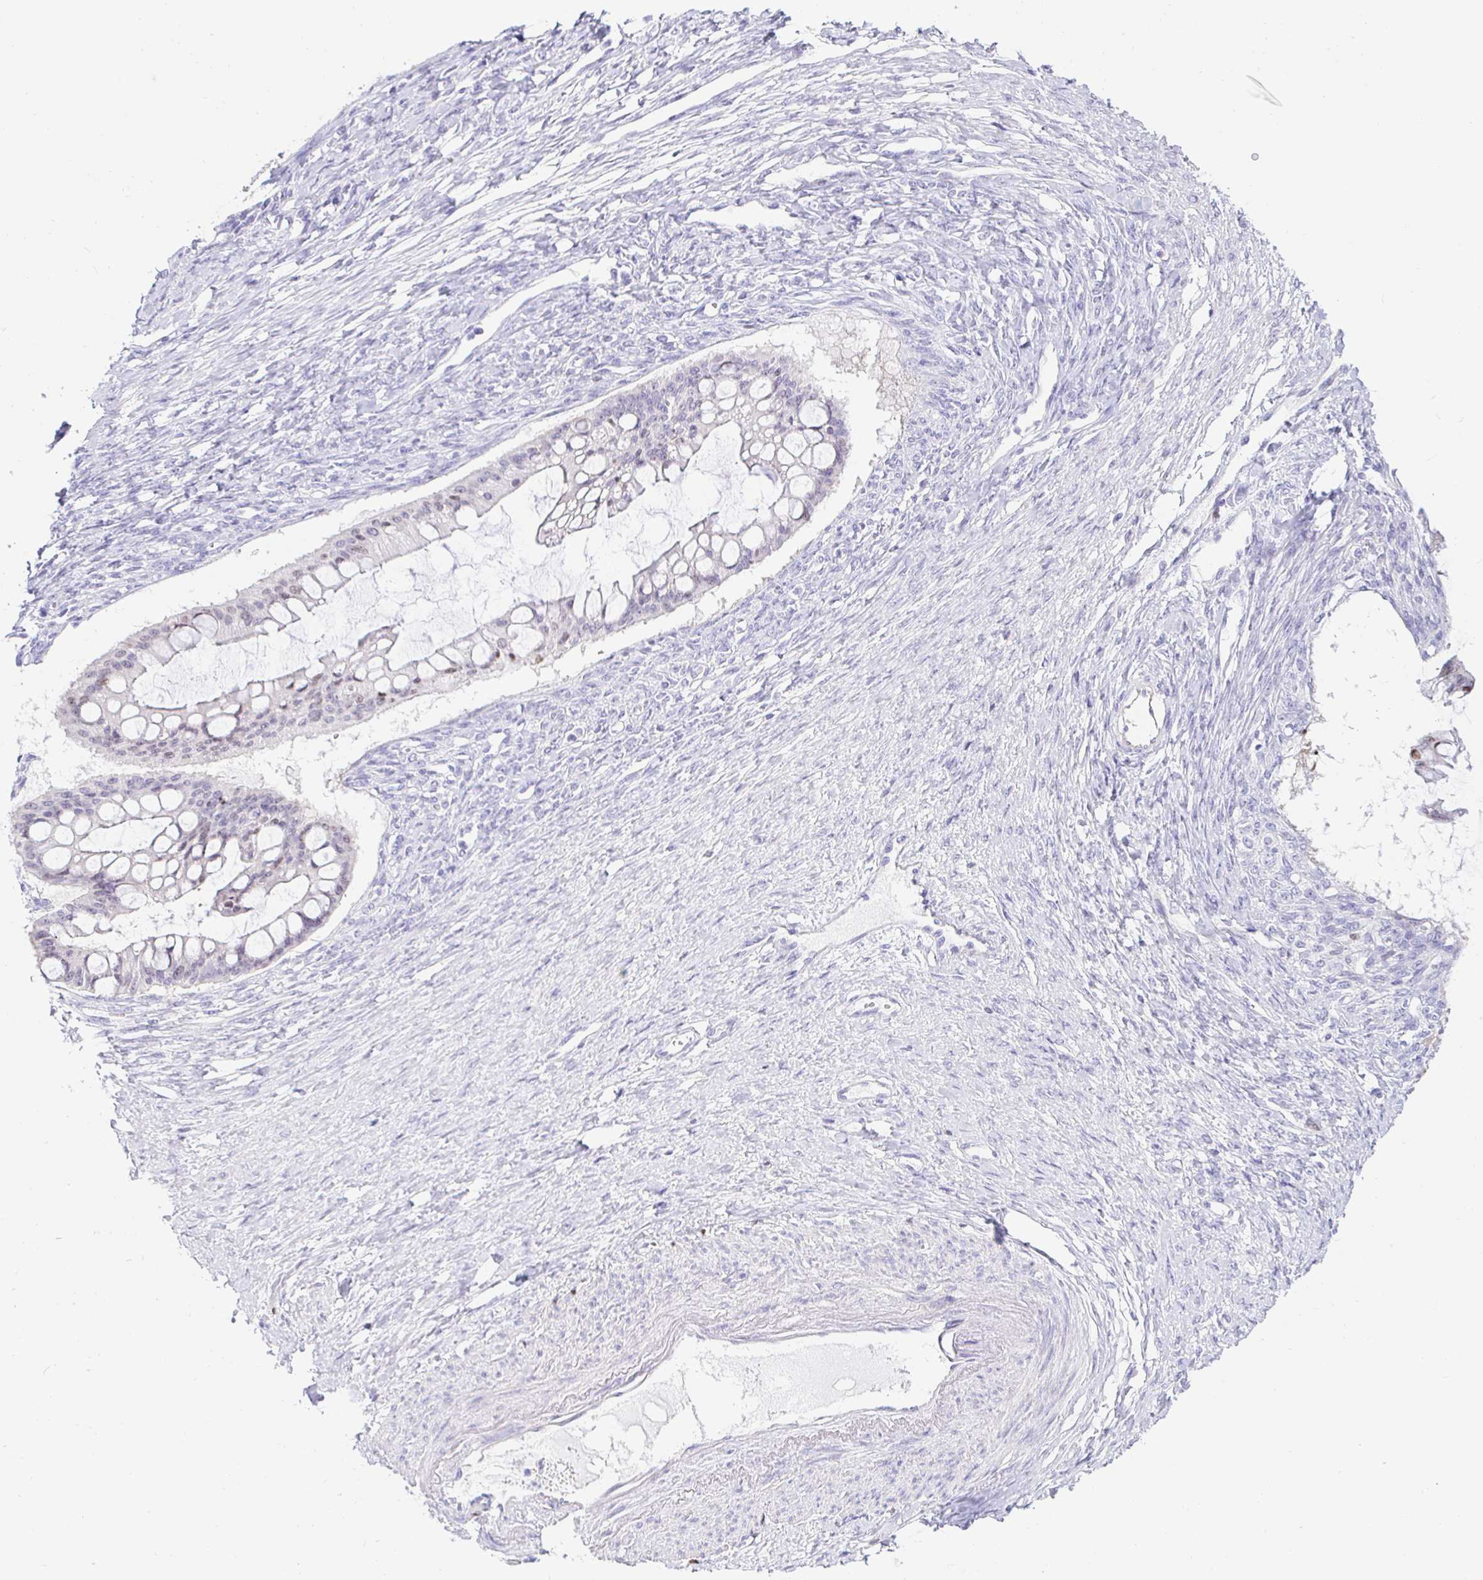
{"staining": {"intensity": "negative", "quantity": "none", "location": "none"}, "tissue": "ovarian cancer", "cell_type": "Tumor cells", "image_type": "cancer", "snomed": [{"axis": "morphology", "description": "Cystadenocarcinoma, mucinous, NOS"}, {"axis": "topography", "description": "Ovary"}], "caption": "Ovarian mucinous cystadenocarcinoma was stained to show a protein in brown. There is no significant expression in tumor cells.", "gene": "CAPSL", "patient": {"sex": "female", "age": 73}}